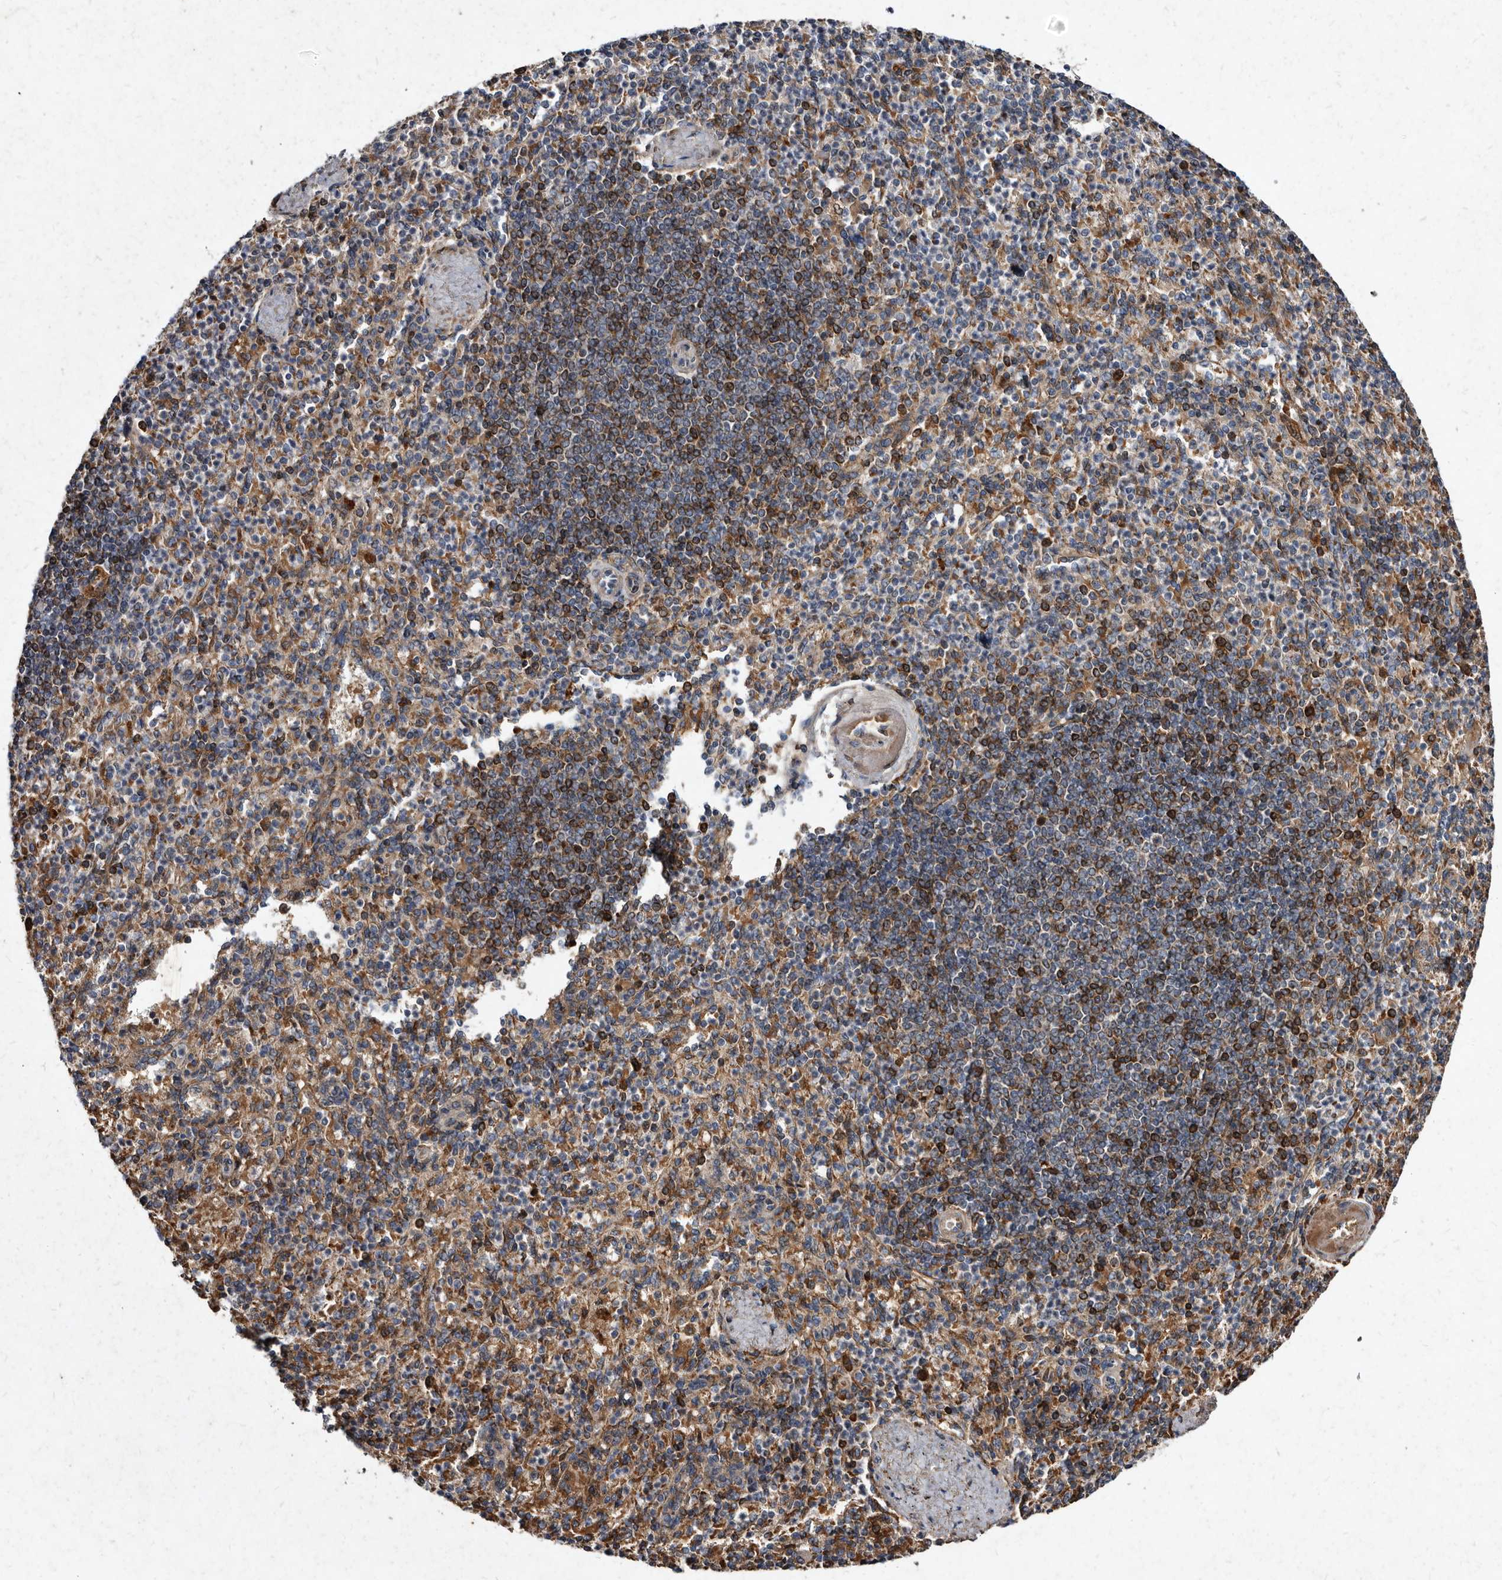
{"staining": {"intensity": "moderate", "quantity": "25%-75%", "location": "cytoplasmic/membranous"}, "tissue": "spleen", "cell_type": "Cells in red pulp", "image_type": "normal", "snomed": [{"axis": "morphology", "description": "Normal tissue, NOS"}, {"axis": "topography", "description": "Spleen"}], "caption": "Protein staining of unremarkable spleen demonstrates moderate cytoplasmic/membranous staining in about 25%-75% of cells in red pulp. The staining was performed using DAB to visualize the protein expression in brown, while the nuclei were stained in blue with hematoxylin (Magnification: 20x).", "gene": "YPEL1", "patient": {"sex": "female", "age": 74}}